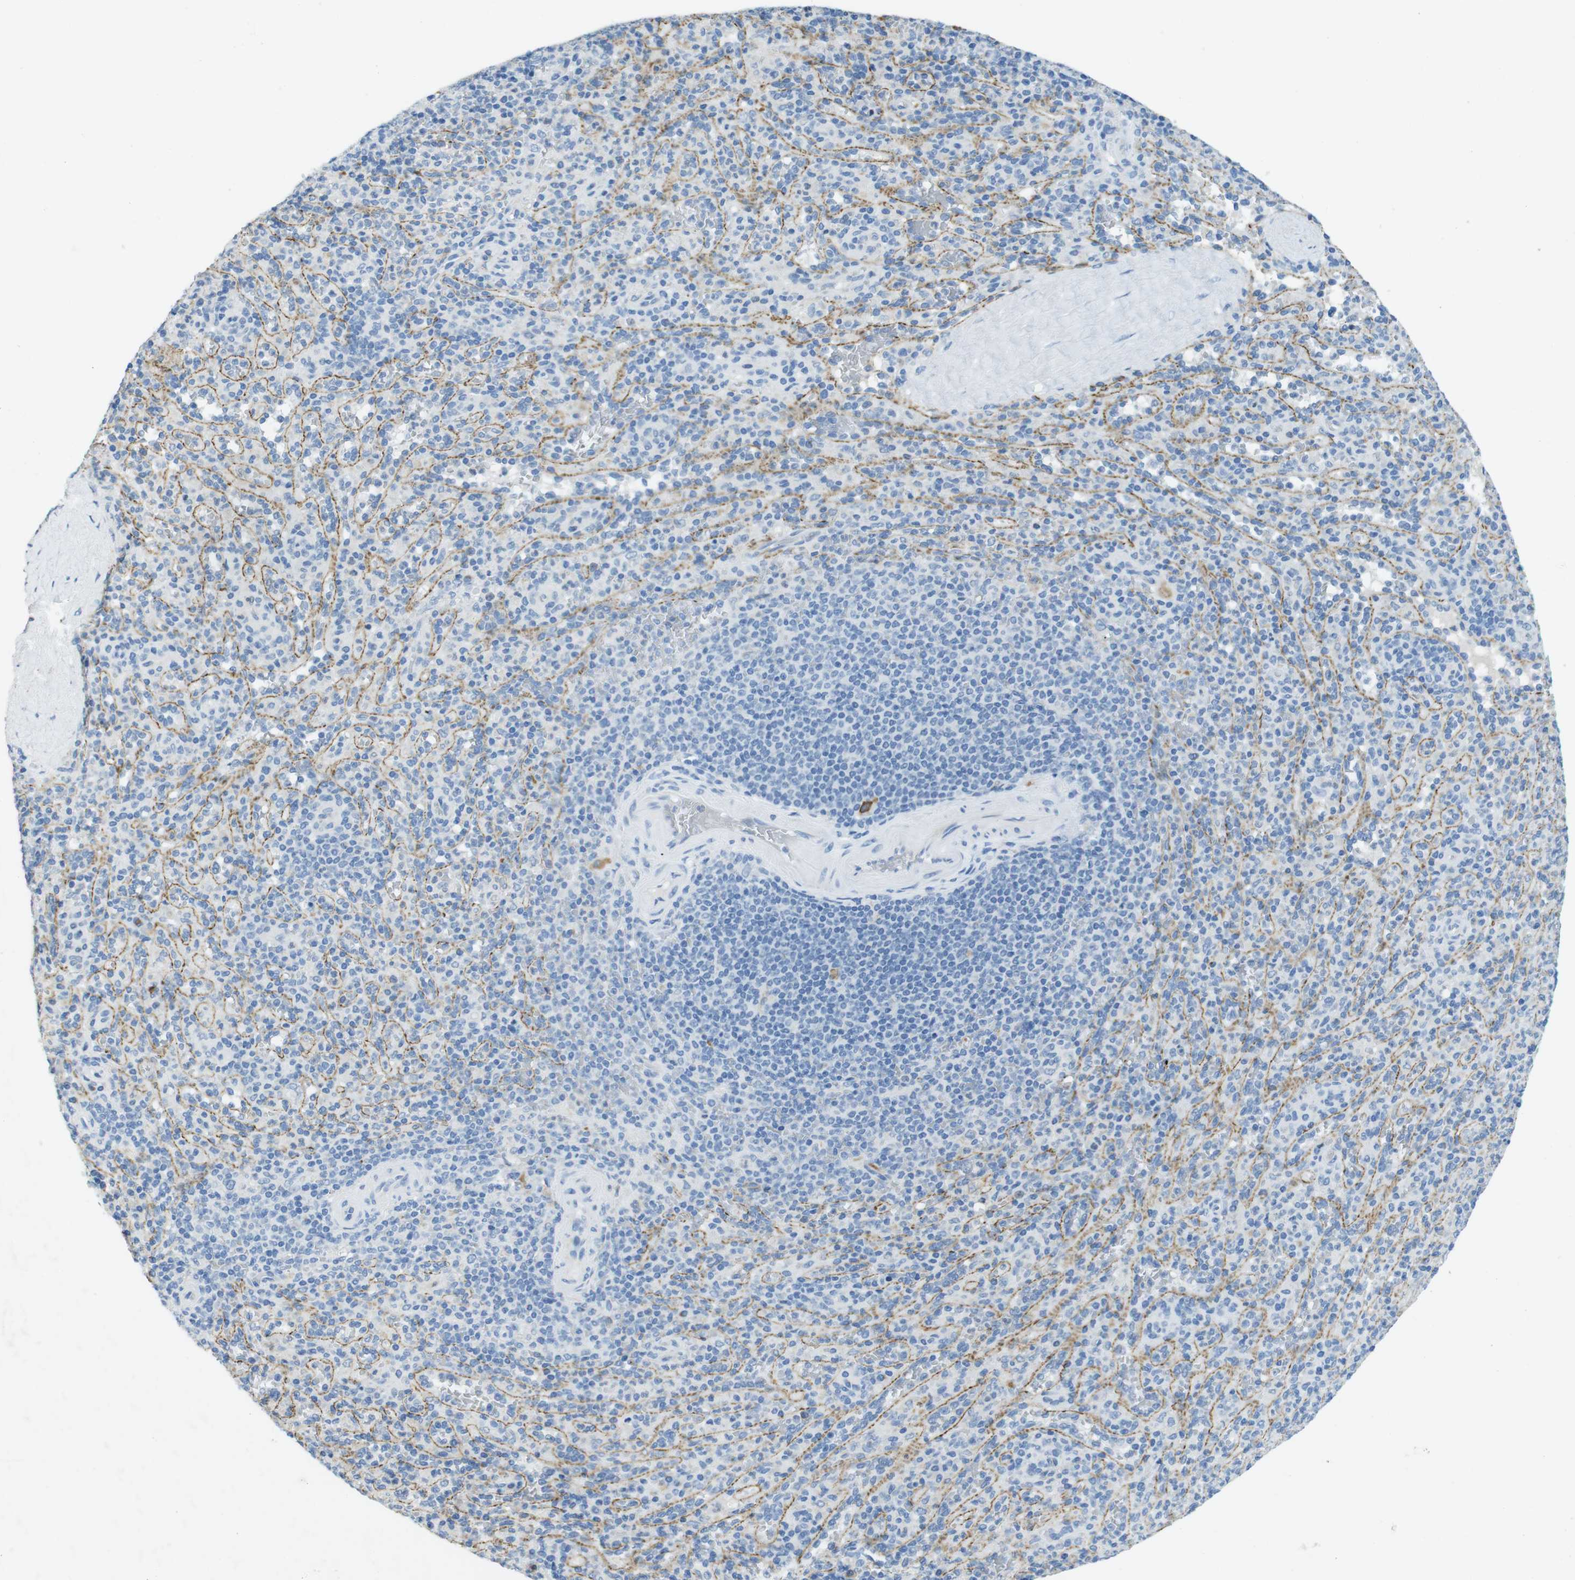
{"staining": {"intensity": "negative", "quantity": "none", "location": "none"}, "tissue": "spleen", "cell_type": "Cells in red pulp", "image_type": "normal", "snomed": [{"axis": "morphology", "description": "Normal tissue, NOS"}, {"axis": "topography", "description": "Spleen"}], "caption": "Protein analysis of normal spleen exhibits no significant positivity in cells in red pulp. The staining was performed using DAB (3,3'-diaminobenzidine) to visualize the protein expression in brown, while the nuclei were stained in blue with hematoxylin (Magnification: 20x).", "gene": "CD320", "patient": {"sex": "male", "age": 36}}